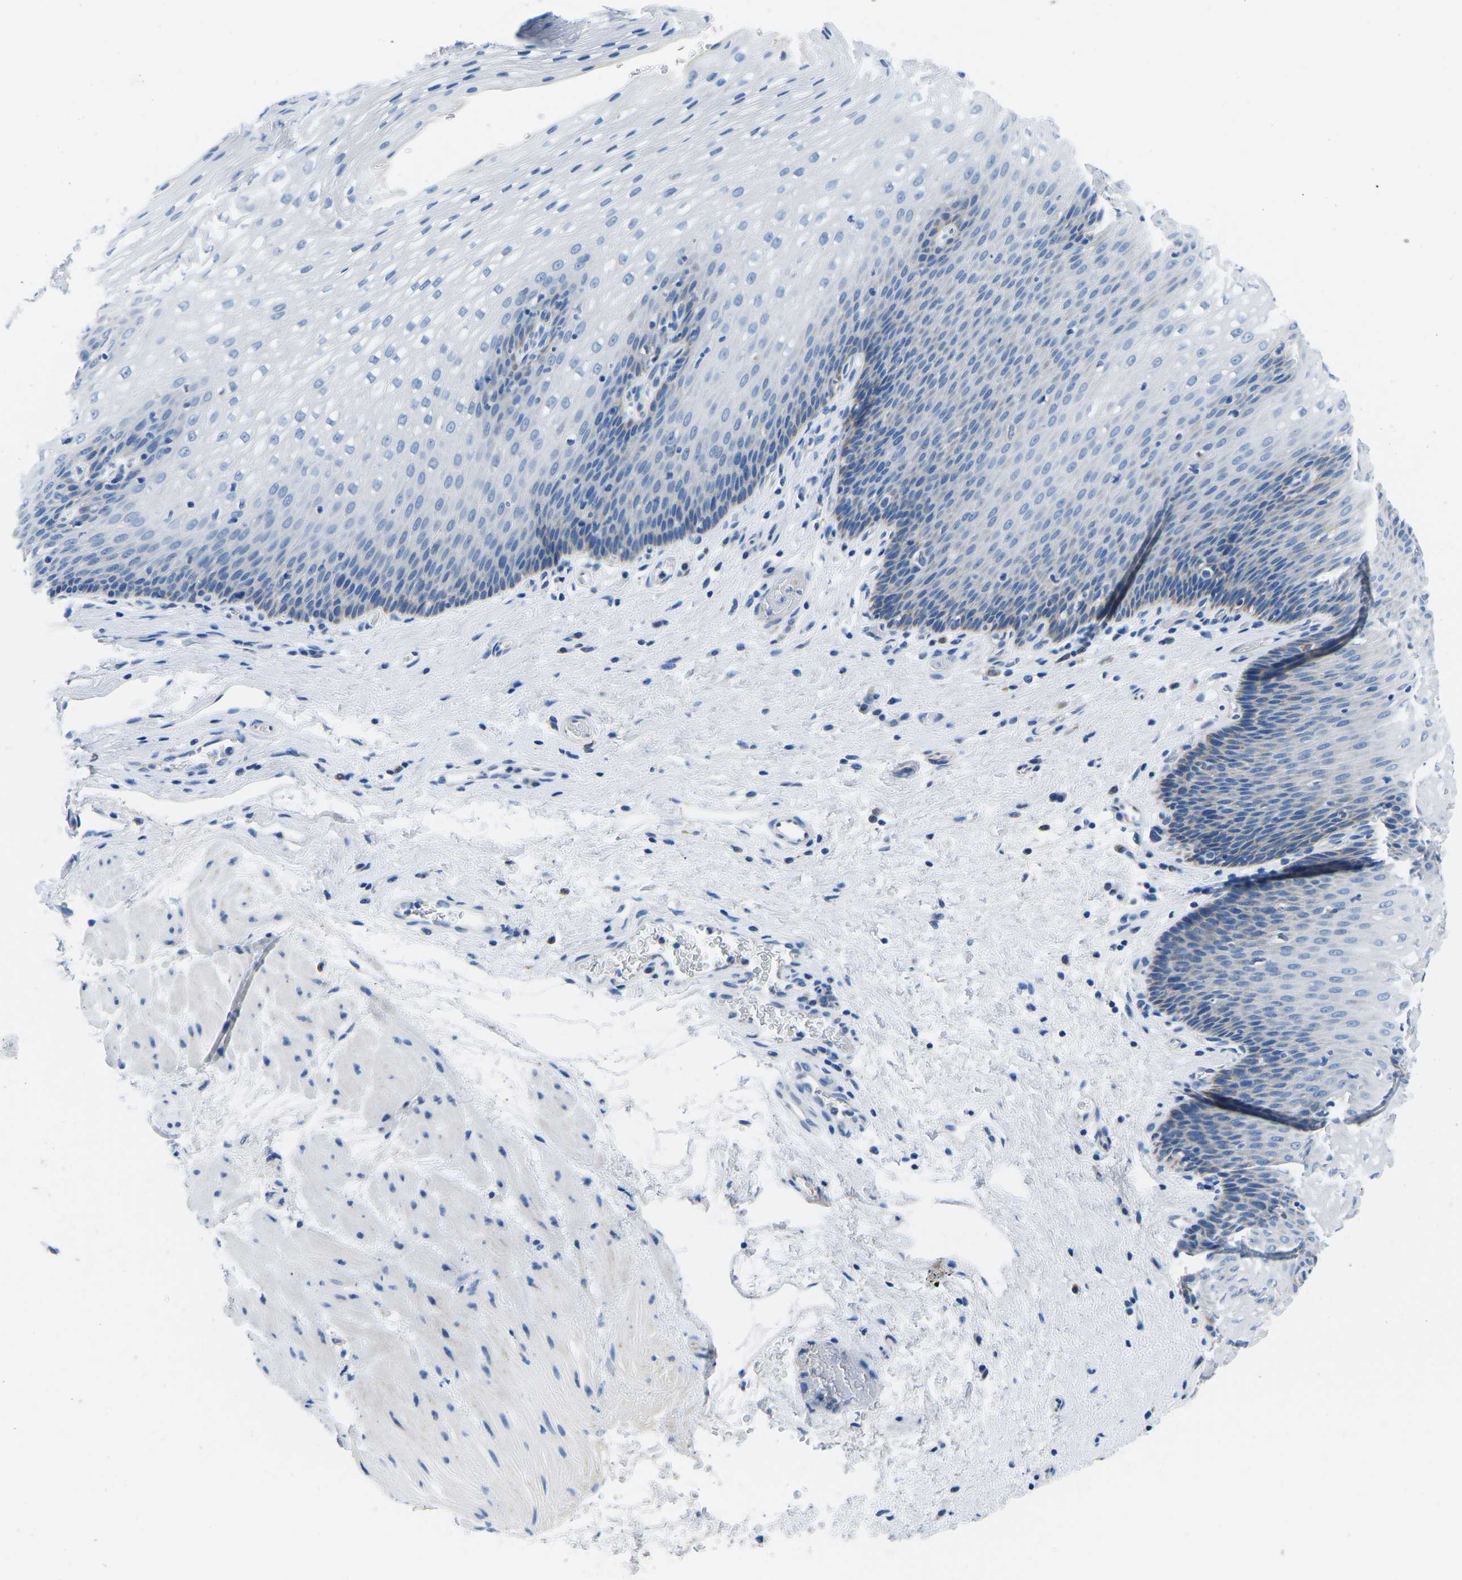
{"staining": {"intensity": "negative", "quantity": "none", "location": "none"}, "tissue": "esophagus", "cell_type": "Squamous epithelial cells", "image_type": "normal", "snomed": [{"axis": "morphology", "description": "Normal tissue, NOS"}, {"axis": "topography", "description": "Esophagus"}], "caption": "Esophagus stained for a protein using immunohistochemistry (IHC) shows no positivity squamous epithelial cells.", "gene": "TM6SF1", "patient": {"sex": "male", "age": 48}}